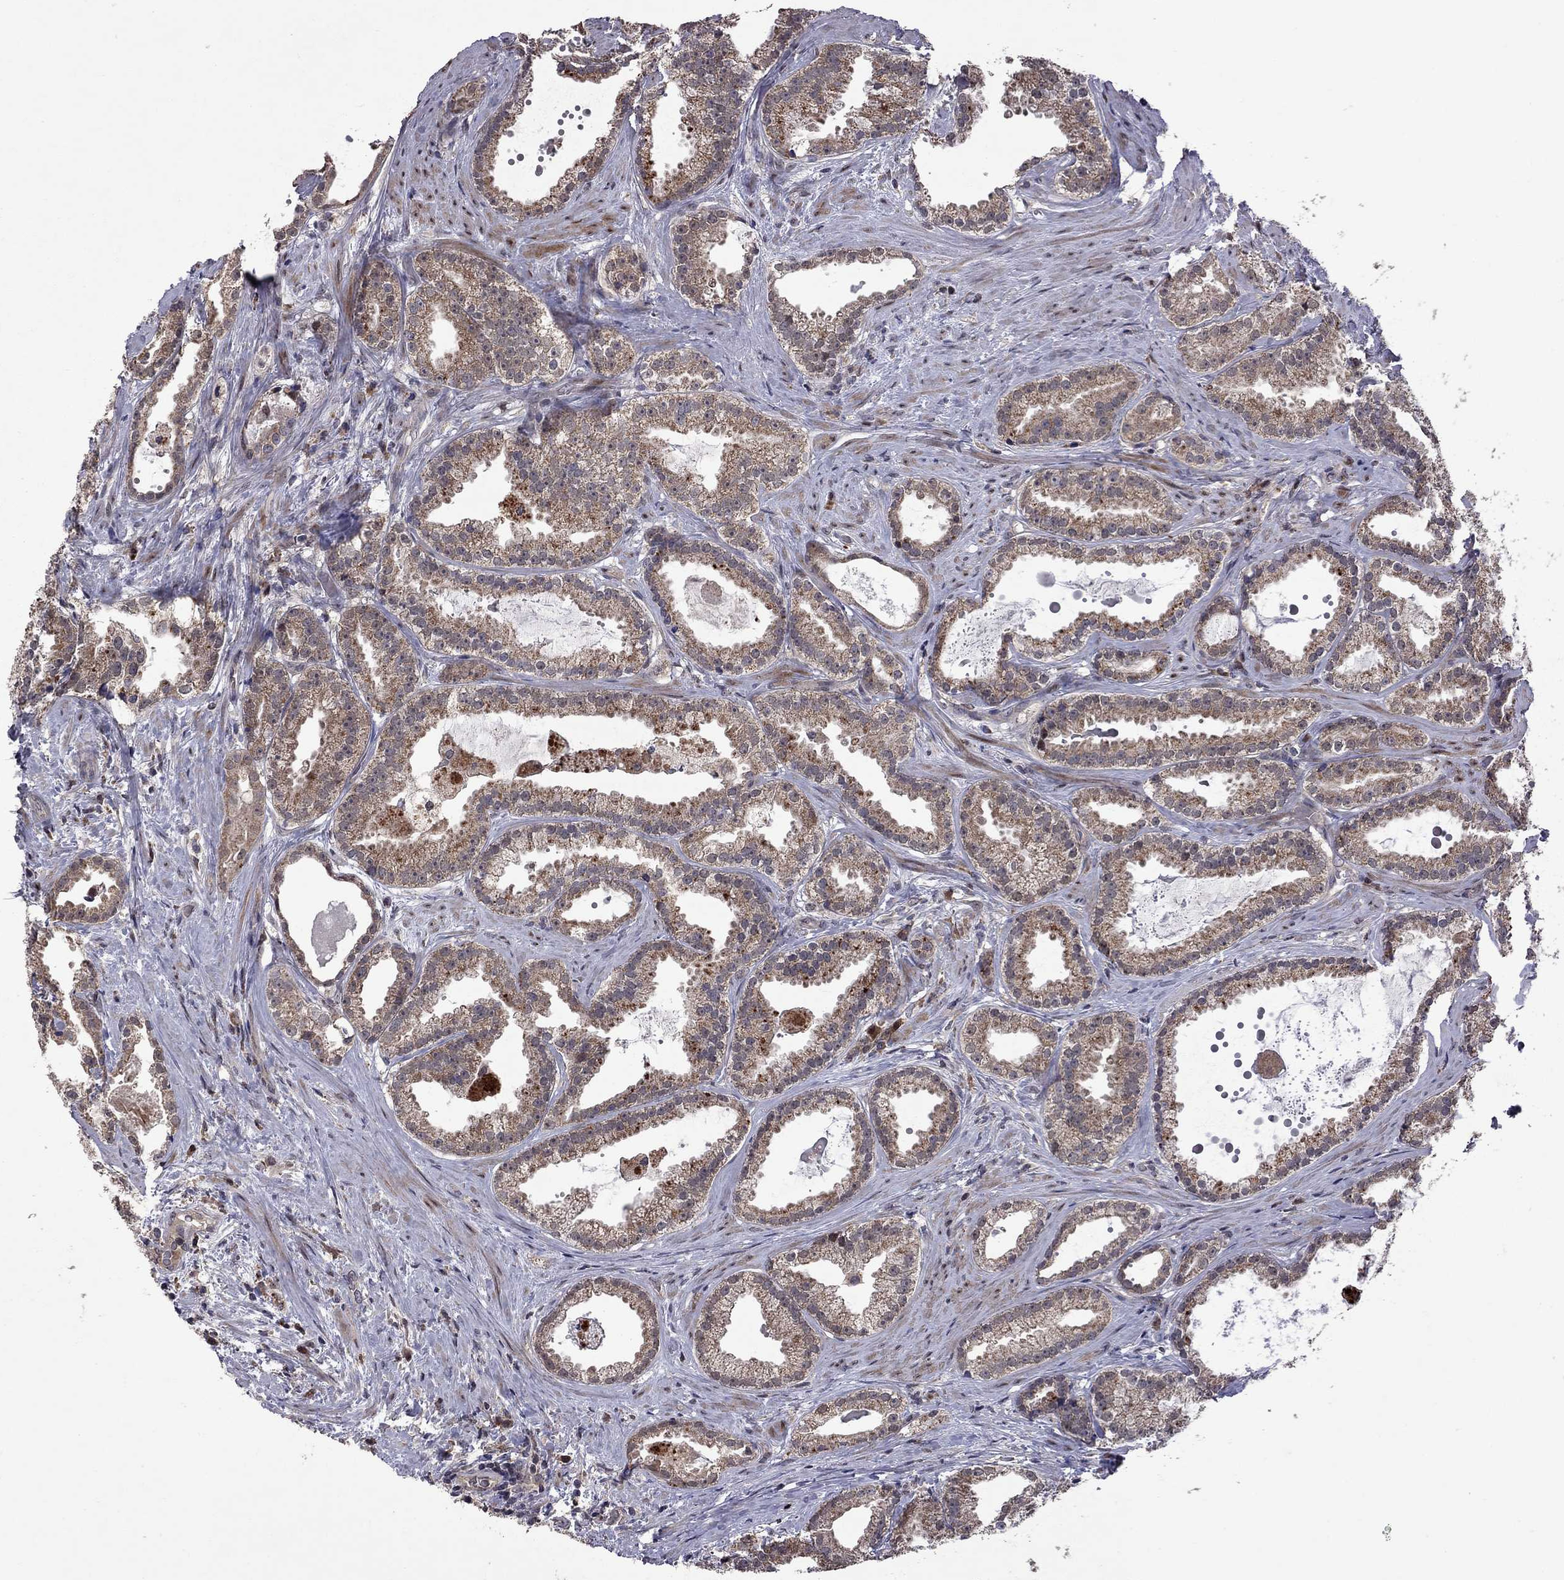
{"staining": {"intensity": "moderate", "quantity": ">75%", "location": "cytoplasmic/membranous"}, "tissue": "prostate cancer", "cell_type": "Tumor cells", "image_type": "cancer", "snomed": [{"axis": "morphology", "description": "Adenocarcinoma, NOS"}, {"axis": "morphology", "description": "Adenocarcinoma, High grade"}, {"axis": "topography", "description": "Prostate"}], "caption": "Immunohistochemistry staining of prostate adenocarcinoma, which shows medium levels of moderate cytoplasmic/membranous staining in about >75% of tumor cells indicating moderate cytoplasmic/membranous protein staining. The staining was performed using DAB (brown) for protein detection and nuclei were counterstained in hematoxylin (blue).", "gene": "IPP", "patient": {"sex": "male", "age": 64}}